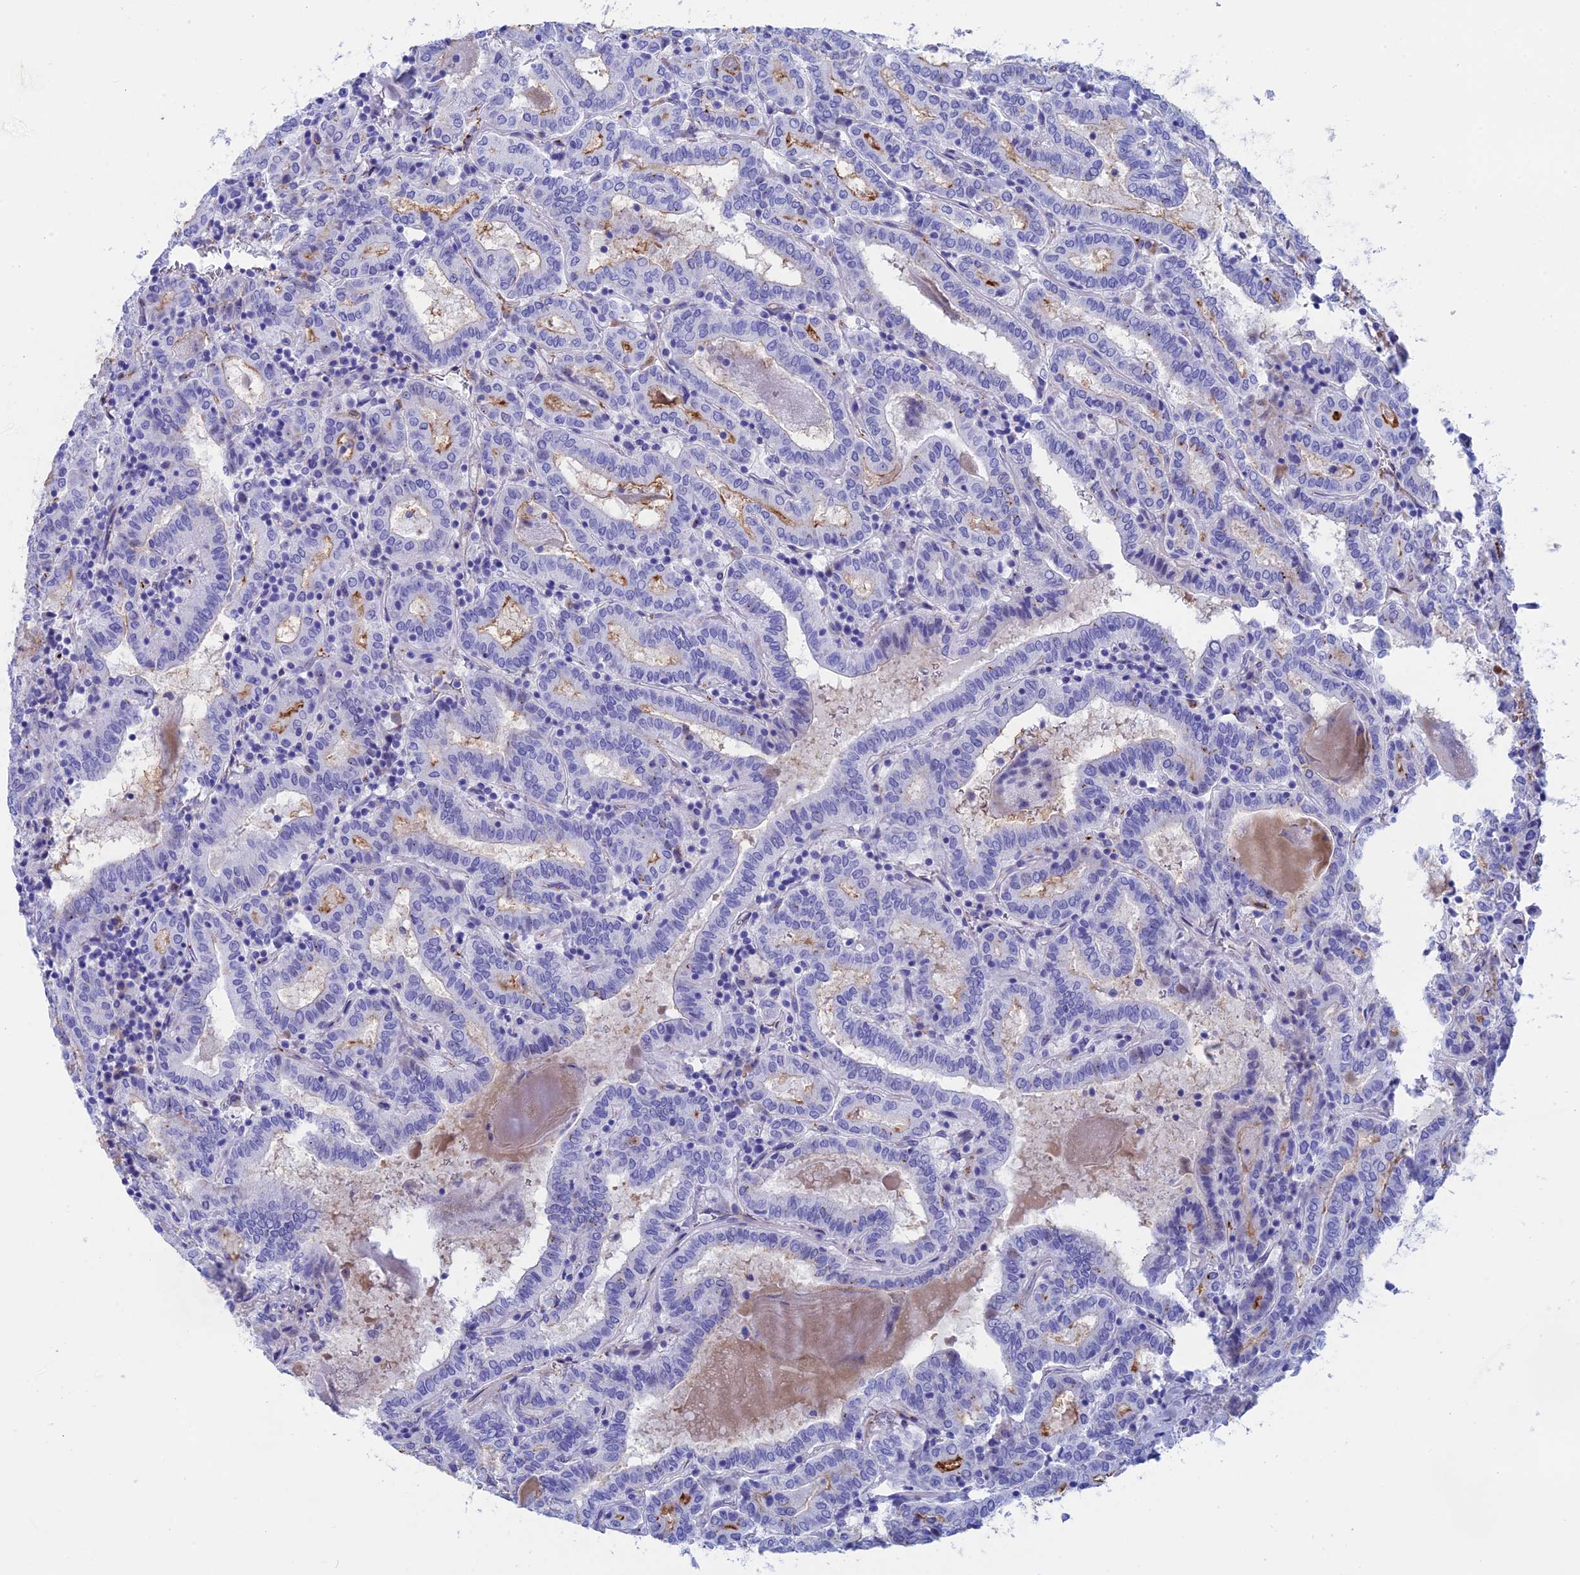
{"staining": {"intensity": "negative", "quantity": "none", "location": "none"}, "tissue": "thyroid cancer", "cell_type": "Tumor cells", "image_type": "cancer", "snomed": [{"axis": "morphology", "description": "Papillary adenocarcinoma, NOS"}, {"axis": "topography", "description": "Thyroid gland"}], "caption": "Immunohistochemistry image of neoplastic tissue: thyroid papillary adenocarcinoma stained with DAB demonstrates no significant protein staining in tumor cells.", "gene": "ERICH4", "patient": {"sex": "female", "age": 72}}